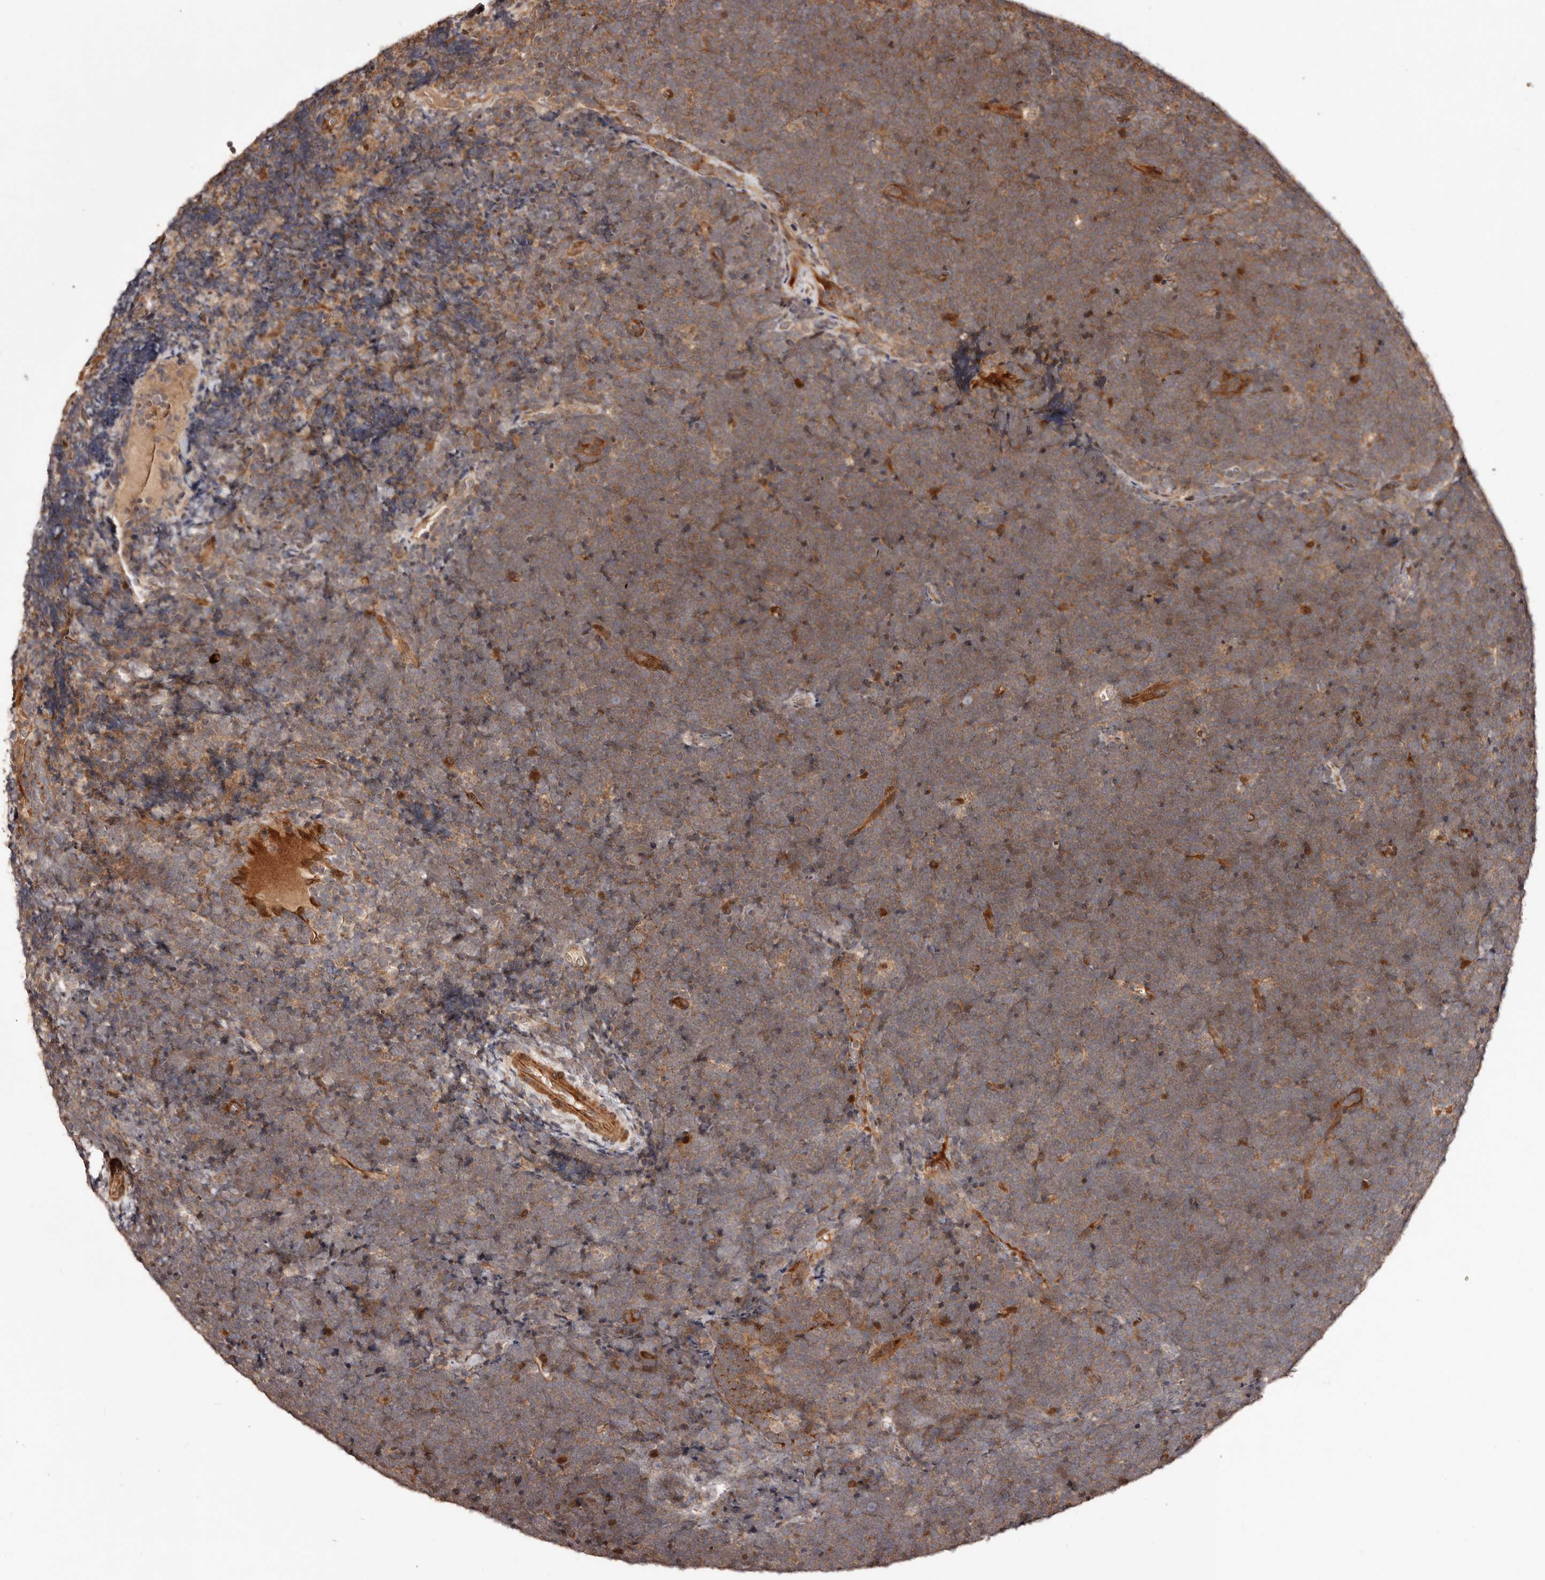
{"staining": {"intensity": "moderate", "quantity": ">75%", "location": "cytoplasmic/membranous"}, "tissue": "lymphoma", "cell_type": "Tumor cells", "image_type": "cancer", "snomed": [{"axis": "morphology", "description": "Malignant lymphoma, non-Hodgkin's type, High grade"}, {"axis": "topography", "description": "Lymph node"}], "caption": "Immunohistochemistry (IHC) staining of lymphoma, which shows medium levels of moderate cytoplasmic/membranous positivity in approximately >75% of tumor cells indicating moderate cytoplasmic/membranous protein staining. The staining was performed using DAB (3,3'-diaminobenzidine) (brown) for protein detection and nuclei were counterstained in hematoxylin (blue).", "gene": "PTPN22", "patient": {"sex": "male", "age": 13}}